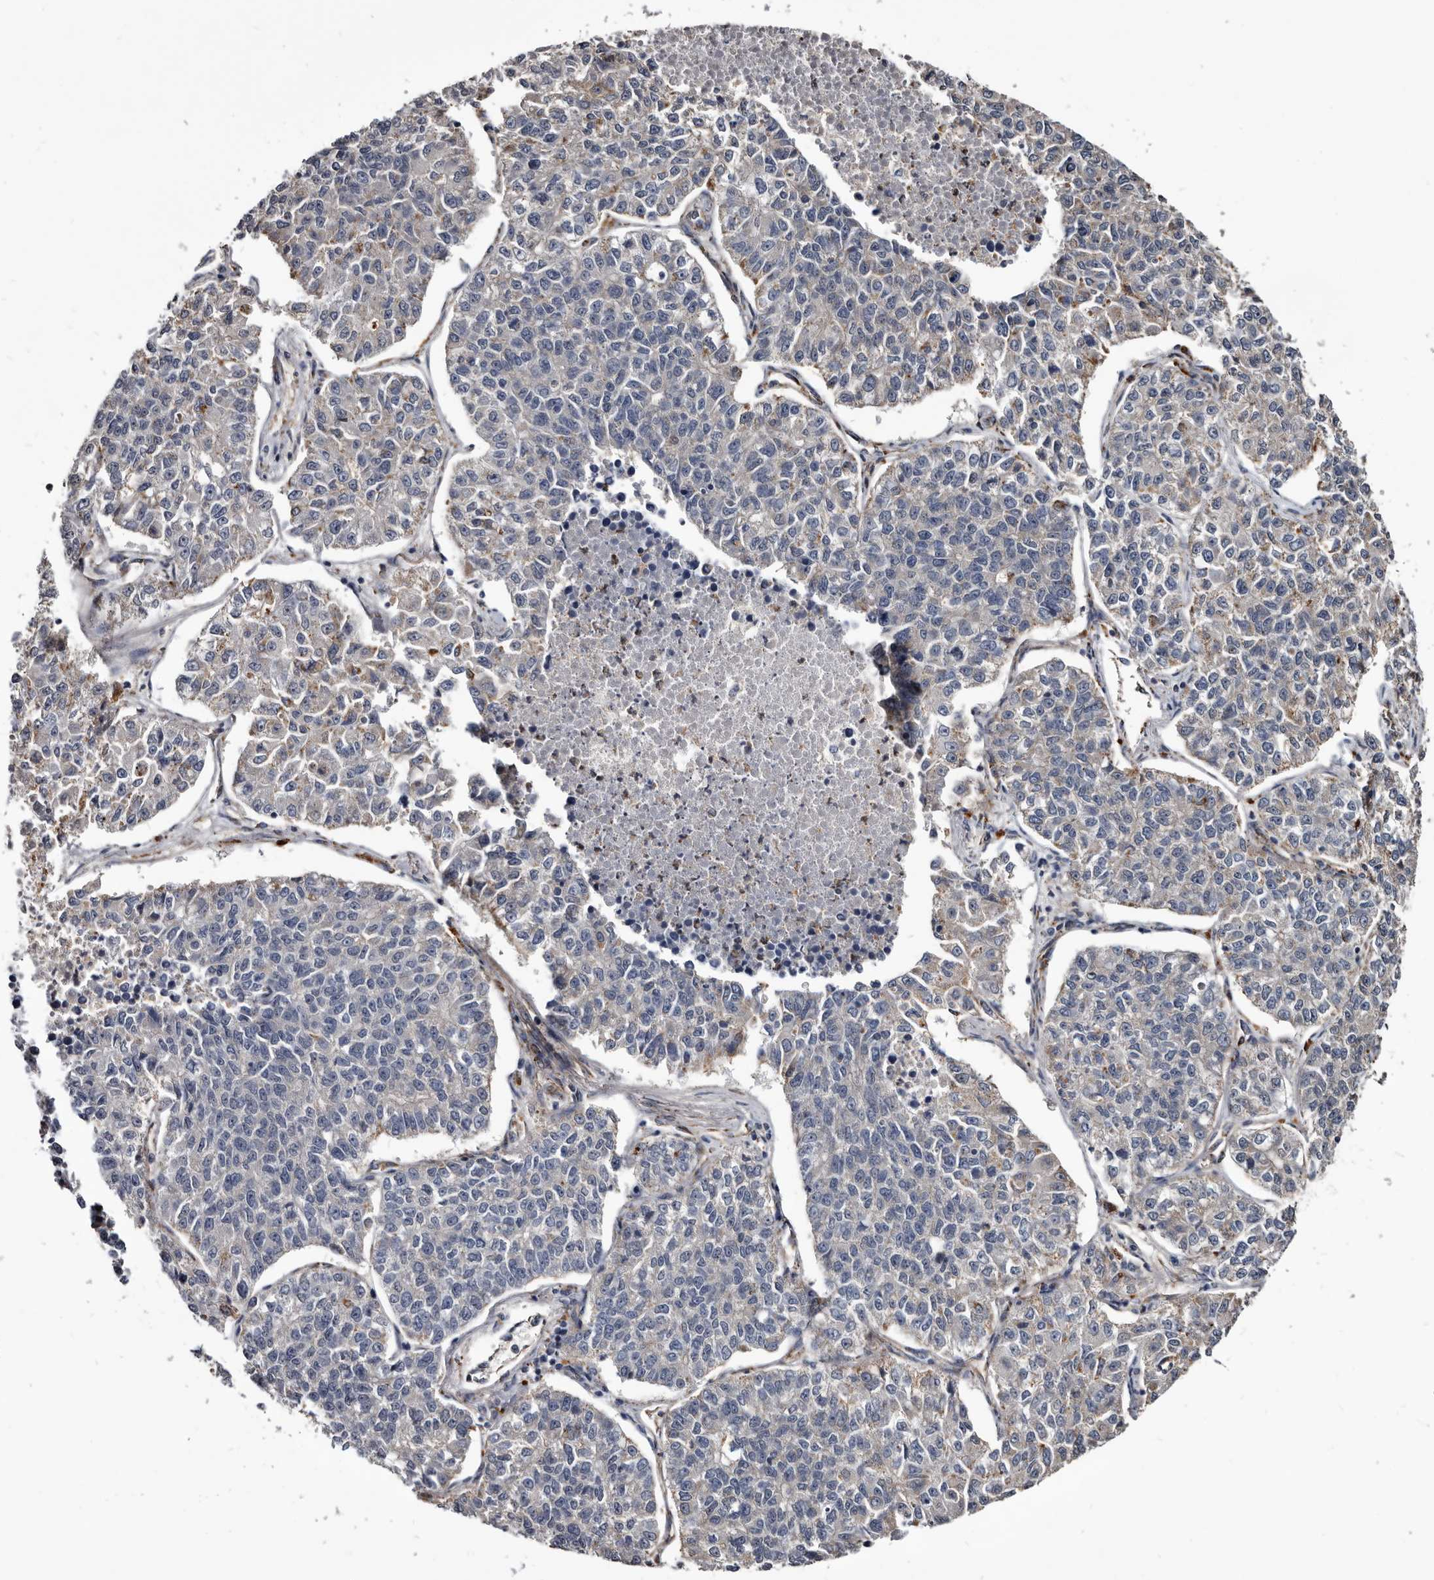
{"staining": {"intensity": "negative", "quantity": "none", "location": "none"}, "tissue": "lung cancer", "cell_type": "Tumor cells", "image_type": "cancer", "snomed": [{"axis": "morphology", "description": "Adenocarcinoma, NOS"}, {"axis": "topography", "description": "Lung"}], "caption": "IHC micrograph of neoplastic tissue: human lung adenocarcinoma stained with DAB (3,3'-diaminobenzidine) exhibits no significant protein positivity in tumor cells. (IHC, brightfield microscopy, high magnification).", "gene": "CTSA", "patient": {"sex": "male", "age": 49}}